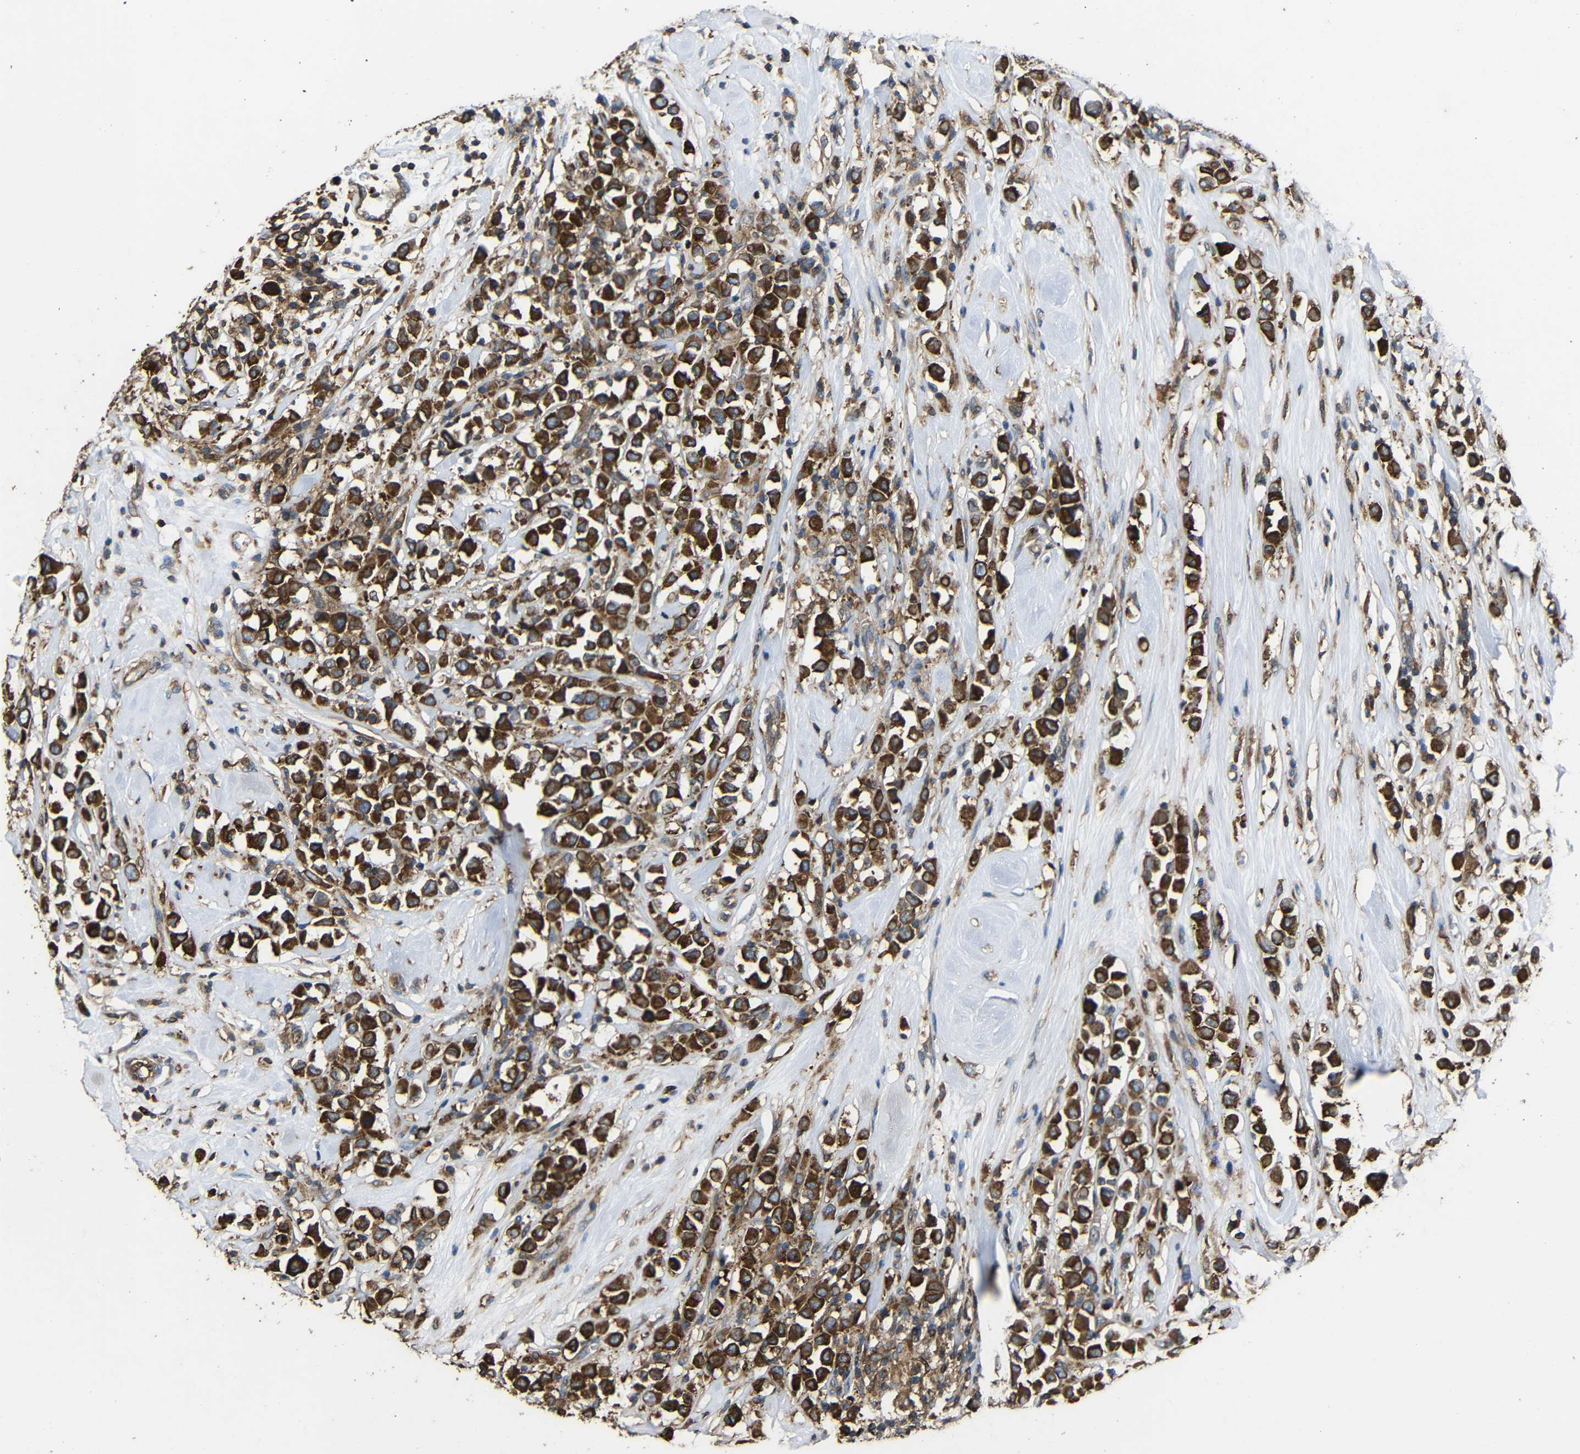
{"staining": {"intensity": "strong", "quantity": ">75%", "location": "cytoplasmic/membranous"}, "tissue": "breast cancer", "cell_type": "Tumor cells", "image_type": "cancer", "snomed": [{"axis": "morphology", "description": "Duct carcinoma"}, {"axis": "topography", "description": "Breast"}], "caption": "Immunohistochemical staining of human breast intraductal carcinoma displays strong cytoplasmic/membranous protein staining in approximately >75% of tumor cells. The staining is performed using DAB brown chromogen to label protein expression. The nuclei are counter-stained blue using hematoxylin.", "gene": "TREM2", "patient": {"sex": "female", "age": 61}}